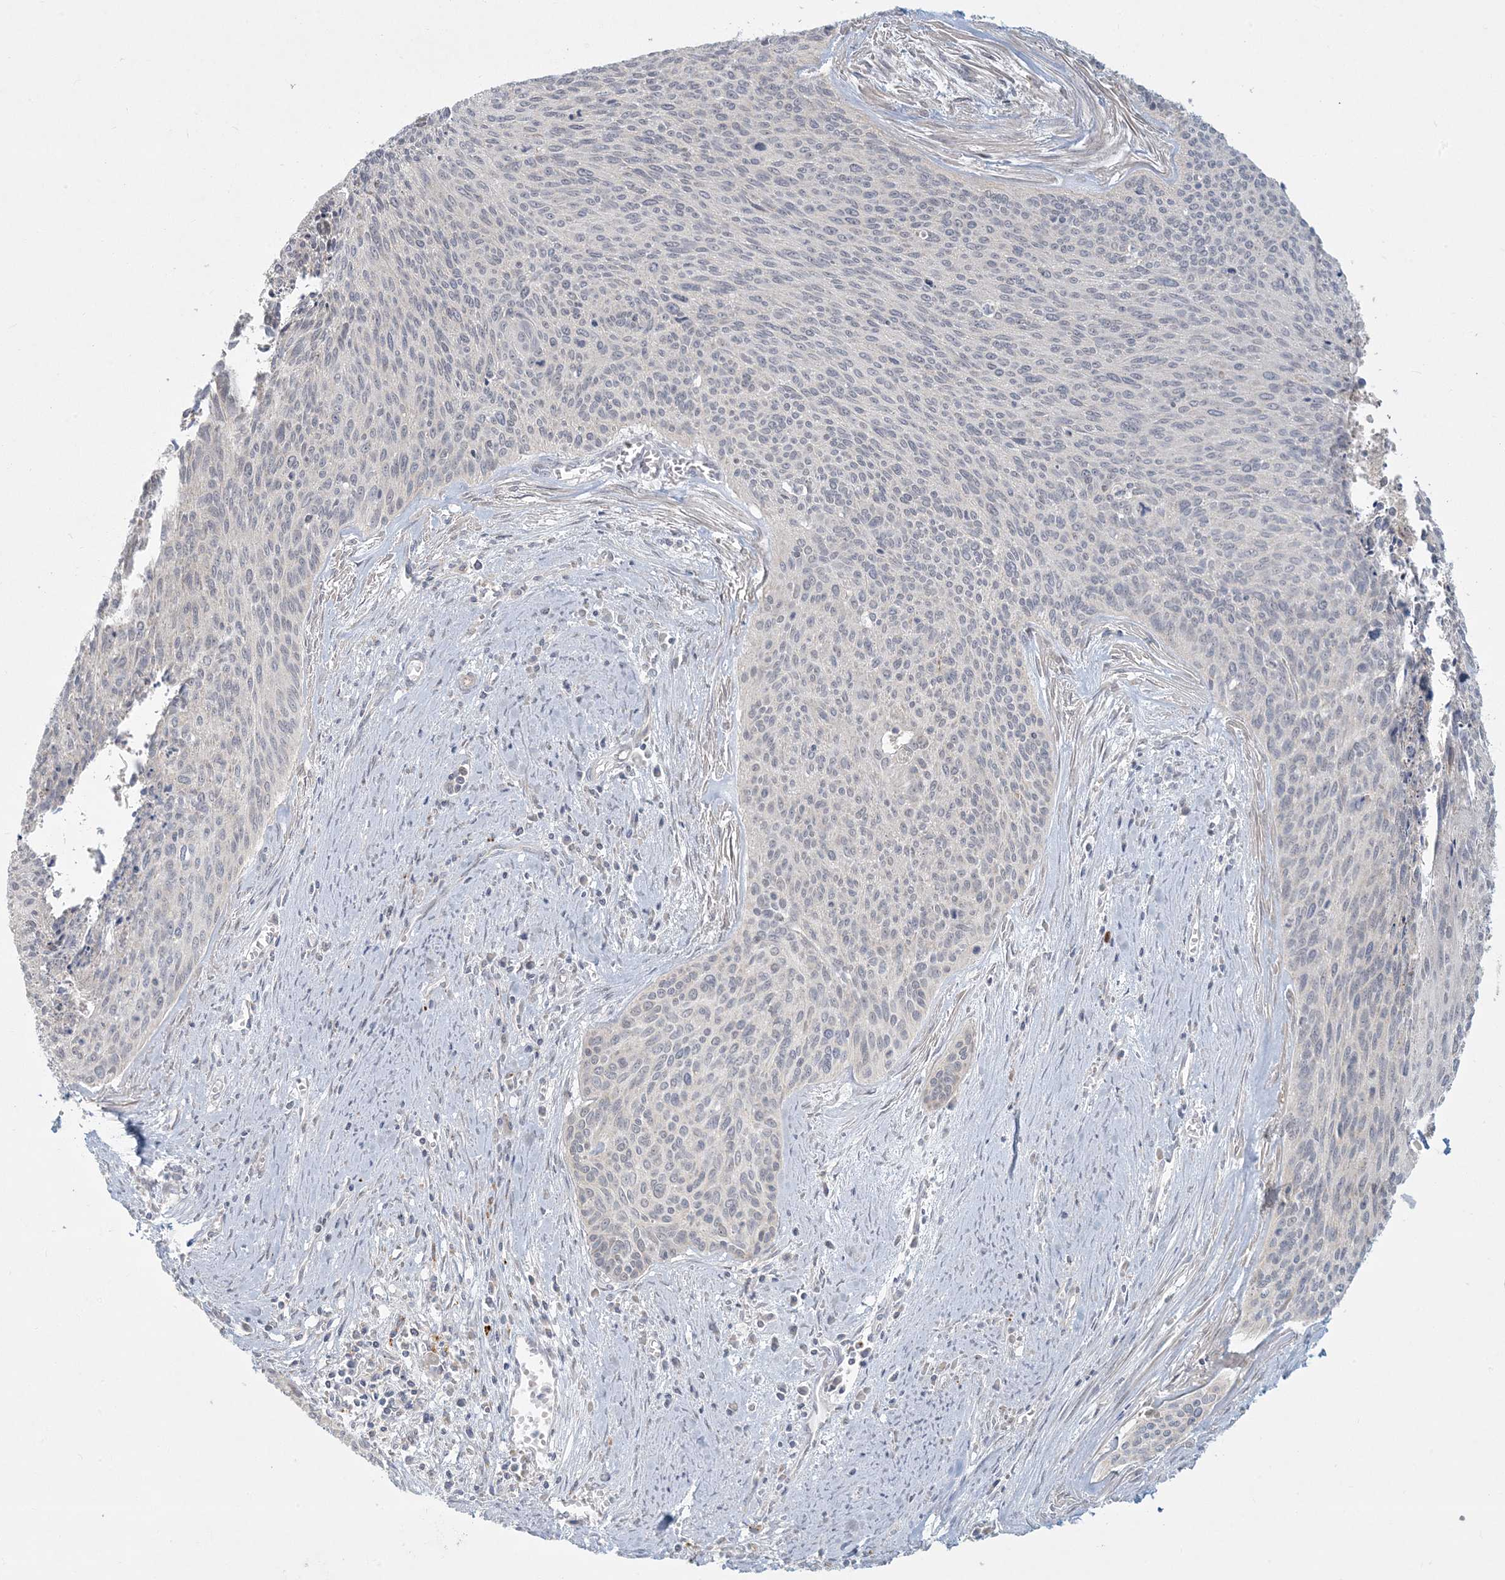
{"staining": {"intensity": "negative", "quantity": "none", "location": "none"}, "tissue": "cervical cancer", "cell_type": "Tumor cells", "image_type": "cancer", "snomed": [{"axis": "morphology", "description": "Squamous cell carcinoma, NOS"}, {"axis": "topography", "description": "Cervix"}], "caption": "IHC of squamous cell carcinoma (cervical) exhibits no staining in tumor cells.", "gene": "MCAT", "patient": {"sex": "female", "age": 55}}